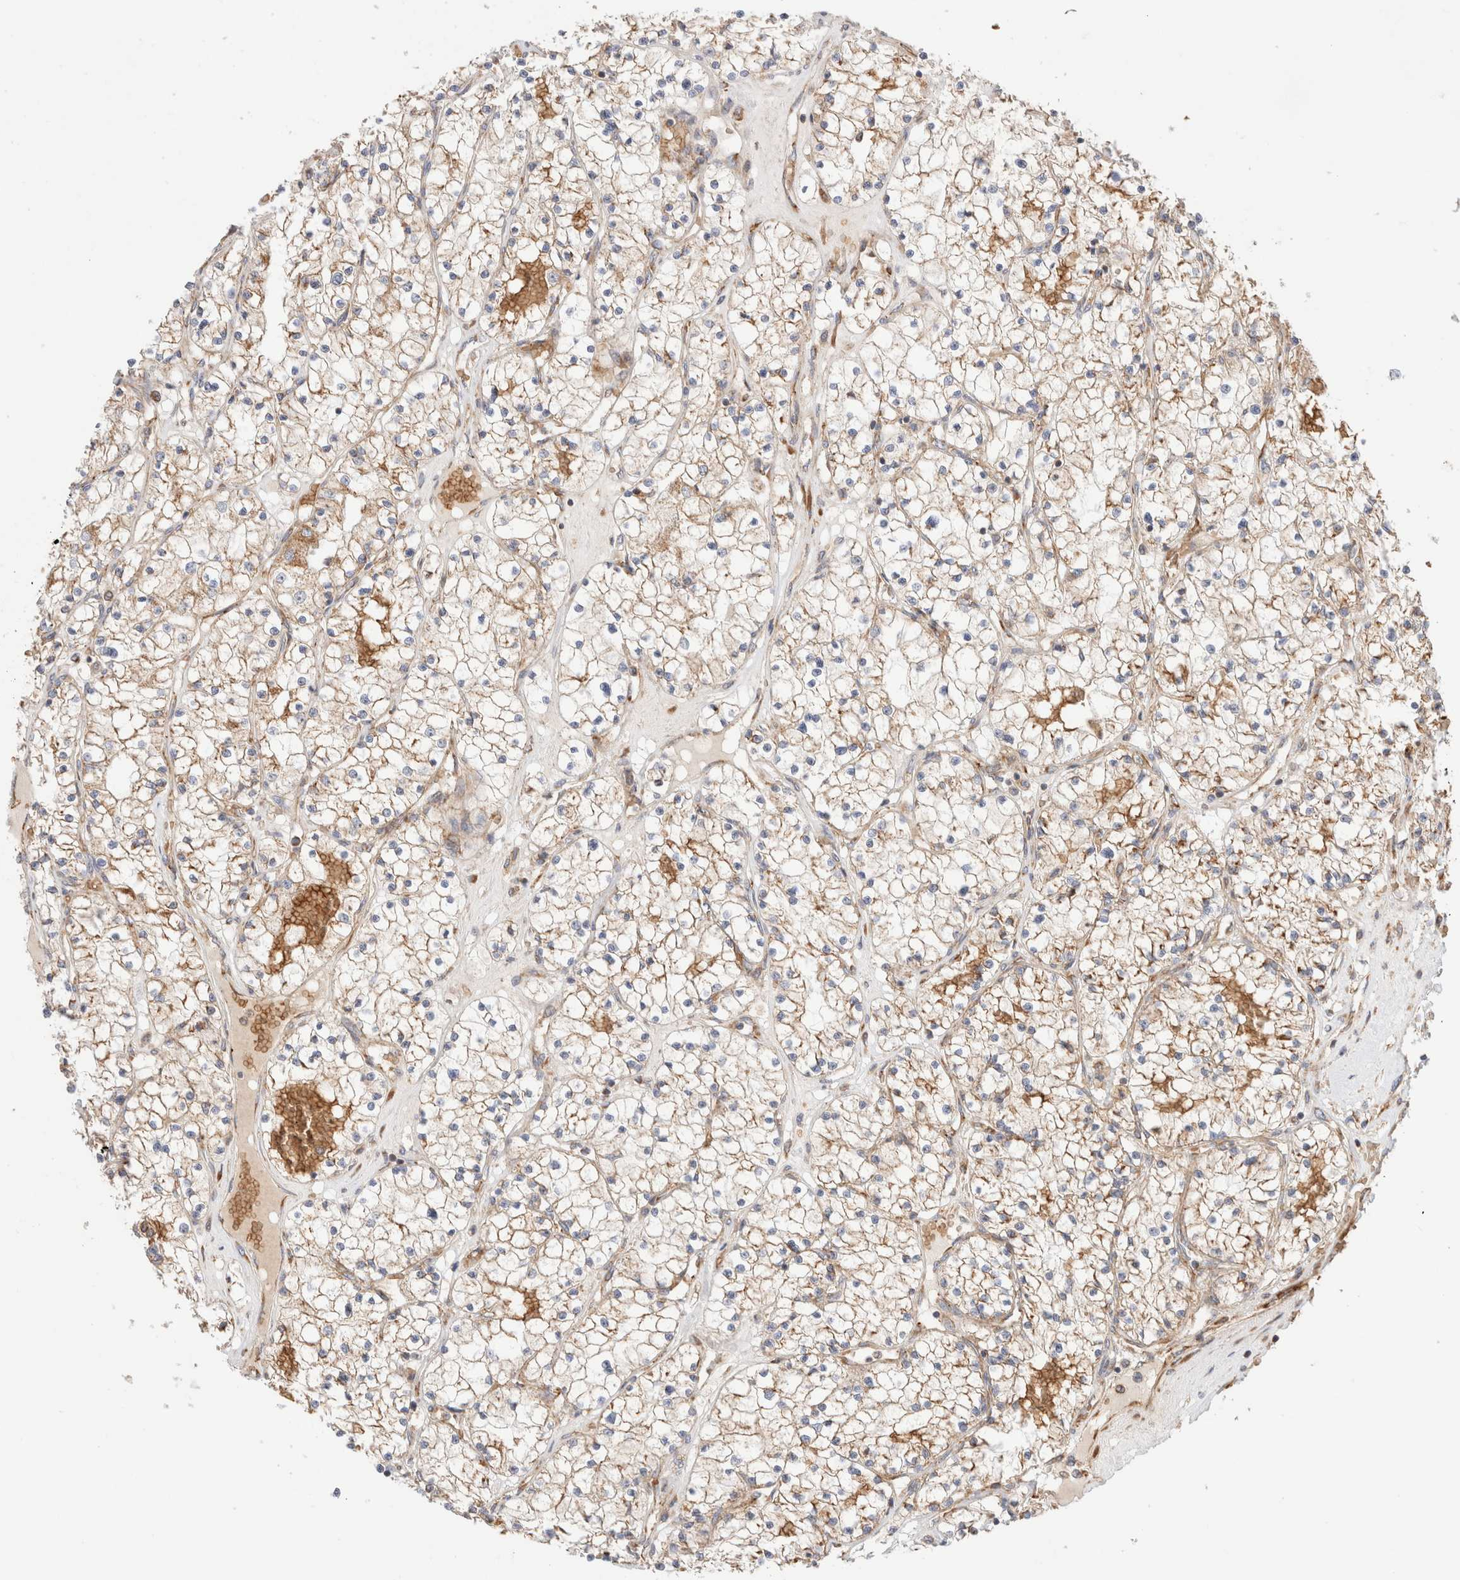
{"staining": {"intensity": "moderate", "quantity": "25%-75%", "location": "cytoplasmic/membranous"}, "tissue": "renal cancer", "cell_type": "Tumor cells", "image_type": "cancer", "snomed": [{"axis": "morphology", "description": "Normal tissue, NOS"}, {"axis": "morphology", "description": "Adenocarcinoma, NOS"}, {"axis": "topography", "description": "Kidney"}], "caption": "Immunohistochemistry (IHC) (DAB (3,3'-diaminobenzidine)) staining of adenocarcinoma (renal) demonstrates moderate cytoplasmic/membranous protein positivity in approximately 25%-75% of tumor cells. (Brightfield microscopy of DAB IHC at high magnification).", "gene": "UTS2B", "patient": {"sex": "male", "age": 68}}